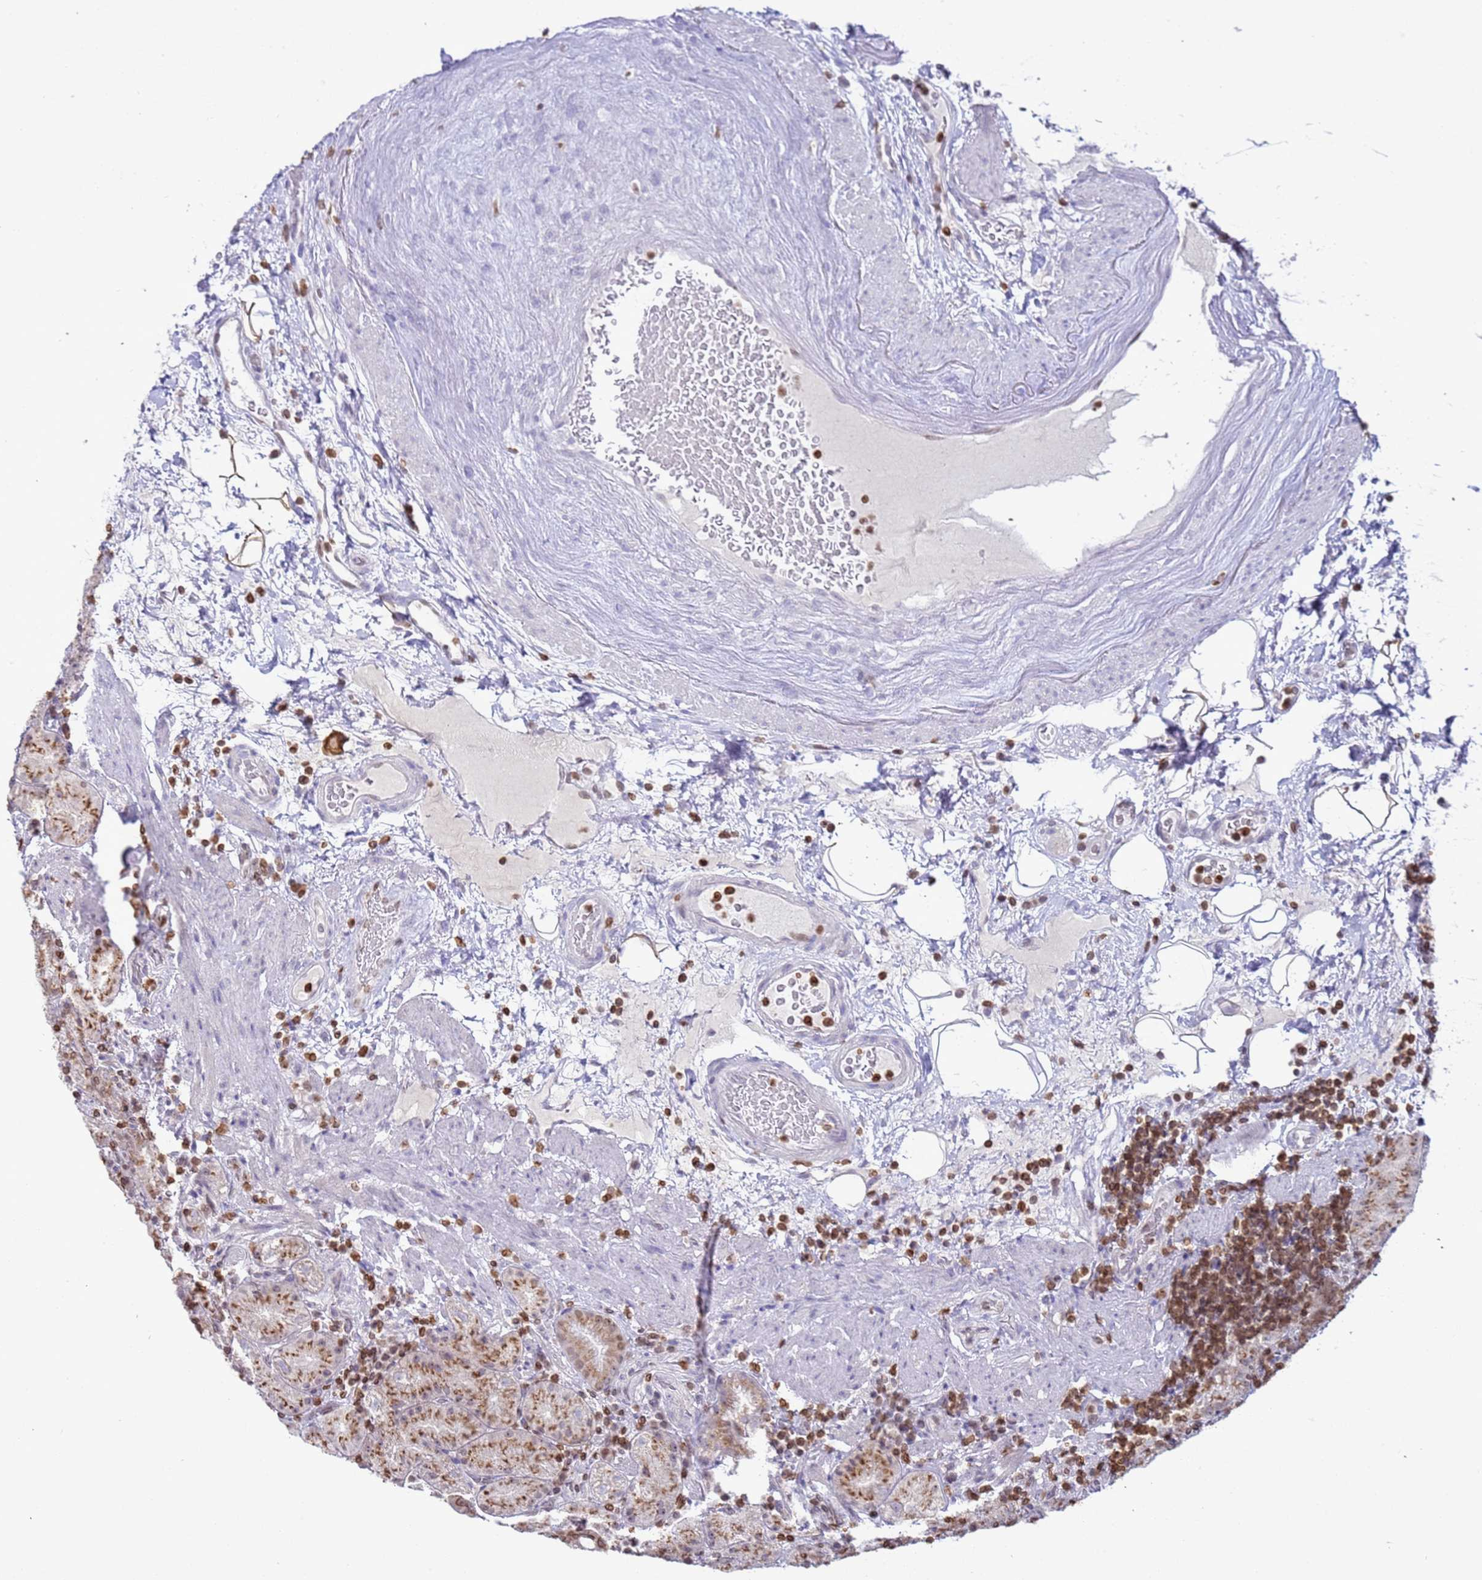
{"staining": {"intensity": "moderate", "quantity": ">75%", "location": "cytoplasmic/membranous"}, "tissue": "stomach", "cell_type": "Glandular cells", "image_type": "normal", "snomed": [{"axis": "morphology", "description": "Normal tissue, NOS"}, {"axis": "morphology", "description": "Inflammation, NOS"}, {"axis": "topography", "description": "Stomach"}], "caption": "Immunohistochemistry histopathology image of benign human stomach stained for a protein (brown), which demonstrates medium levels of moderate cytoplasmic/membranous staining in about >75% of glandular cells.", "gene": "DHX37", "patient": {"sex": "male", "age": 79}}